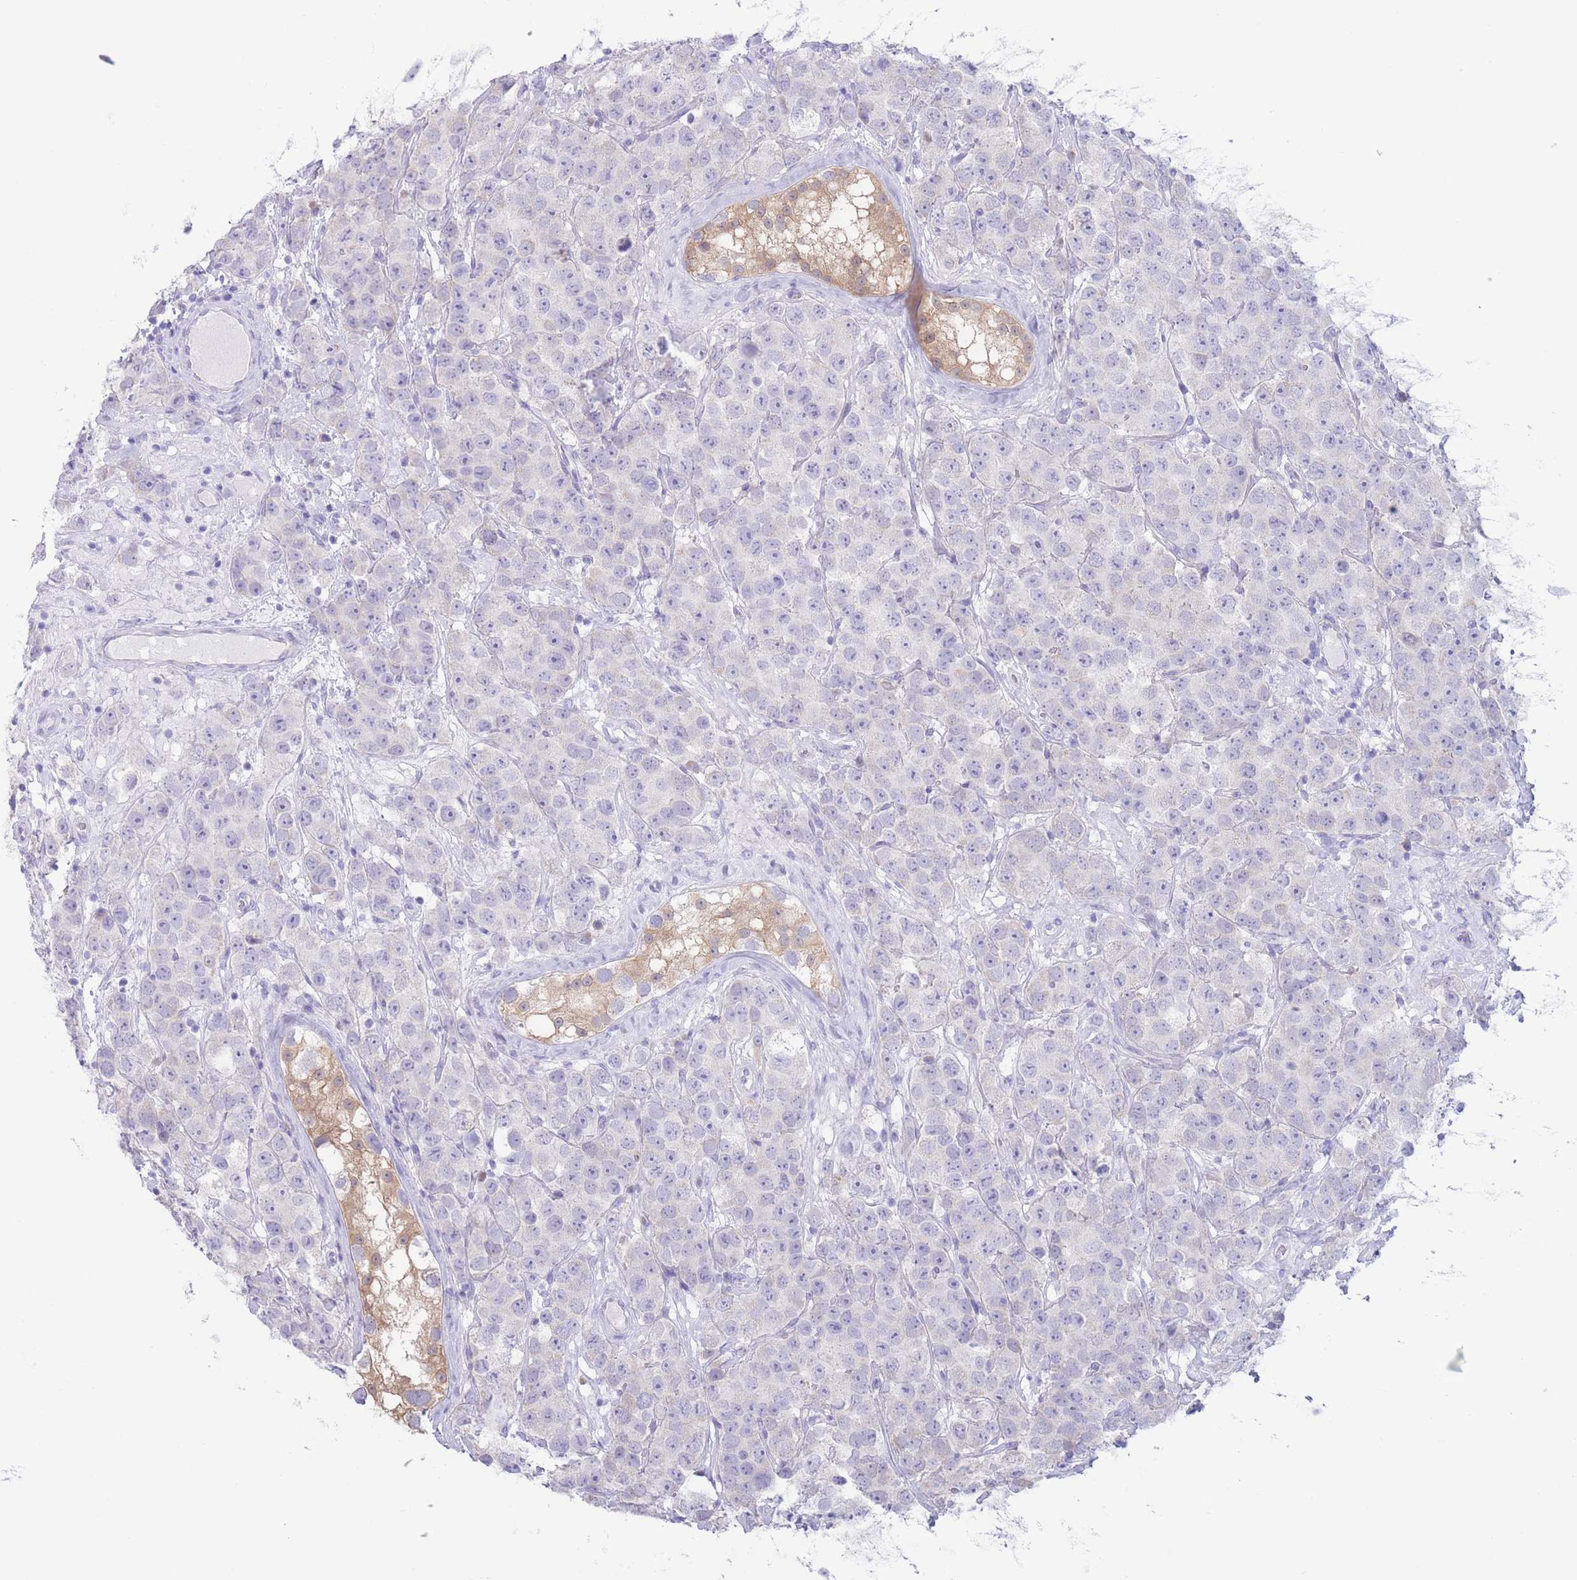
{"staining": {"intensity": "negative", "quantity": "none", "location": "none"}, "tissue": "testis cancer", "cell_type": "Tumor cells", "image_type": "cancer", "snomed": [{"axis": "morphology", "description": "Seminoma, NOS"}, {"axis": "topography", "description": "Testis"}], "caption": "Tumor cells are negative for protein expression in human testis cancer.", "gene": "FAH", "patient": {"sex": "male", "age": 28}}